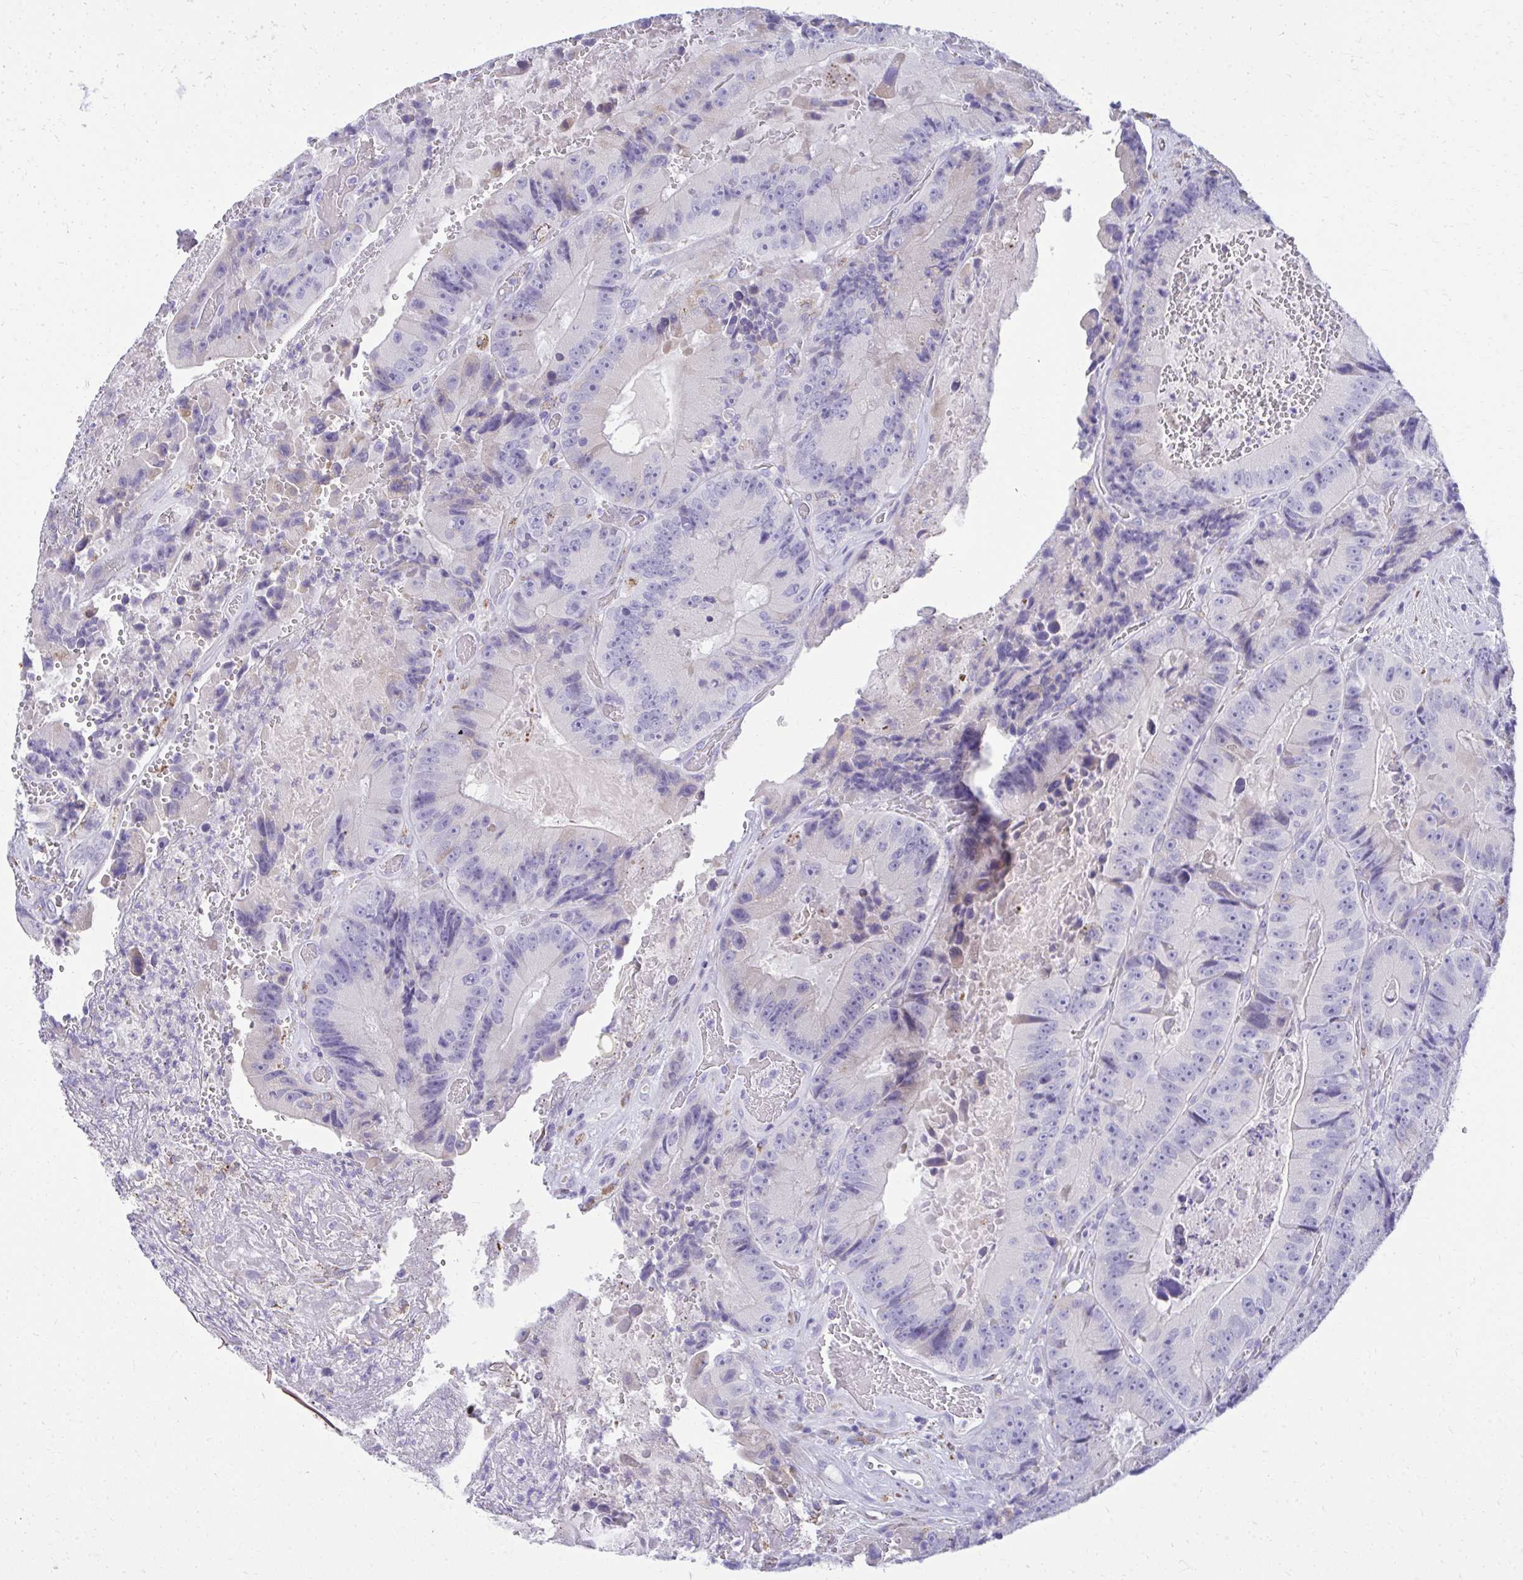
{"staining": {"intensity": "negative", "quantity": "none", "location": "none"}, "tissue": "colorectal cancer", "cell_type": "Tumor cells", "image_type": "cancer", "snomed": [{"axis": "morphology", "description": "Adenocarcinoma, NOS"}, {"axis": "topography", "description": "Colon"}], "caption": "This histopathology image is of colorectal cancer (adenocarcinoma) stained with immunohistochemistry (IHC) to label a protein in brown with the nuclei are counter-stained blue. There is no positivity in tumor cells.", "gene": "AIG1", "patient": {"sex": "female", "age": 86}}